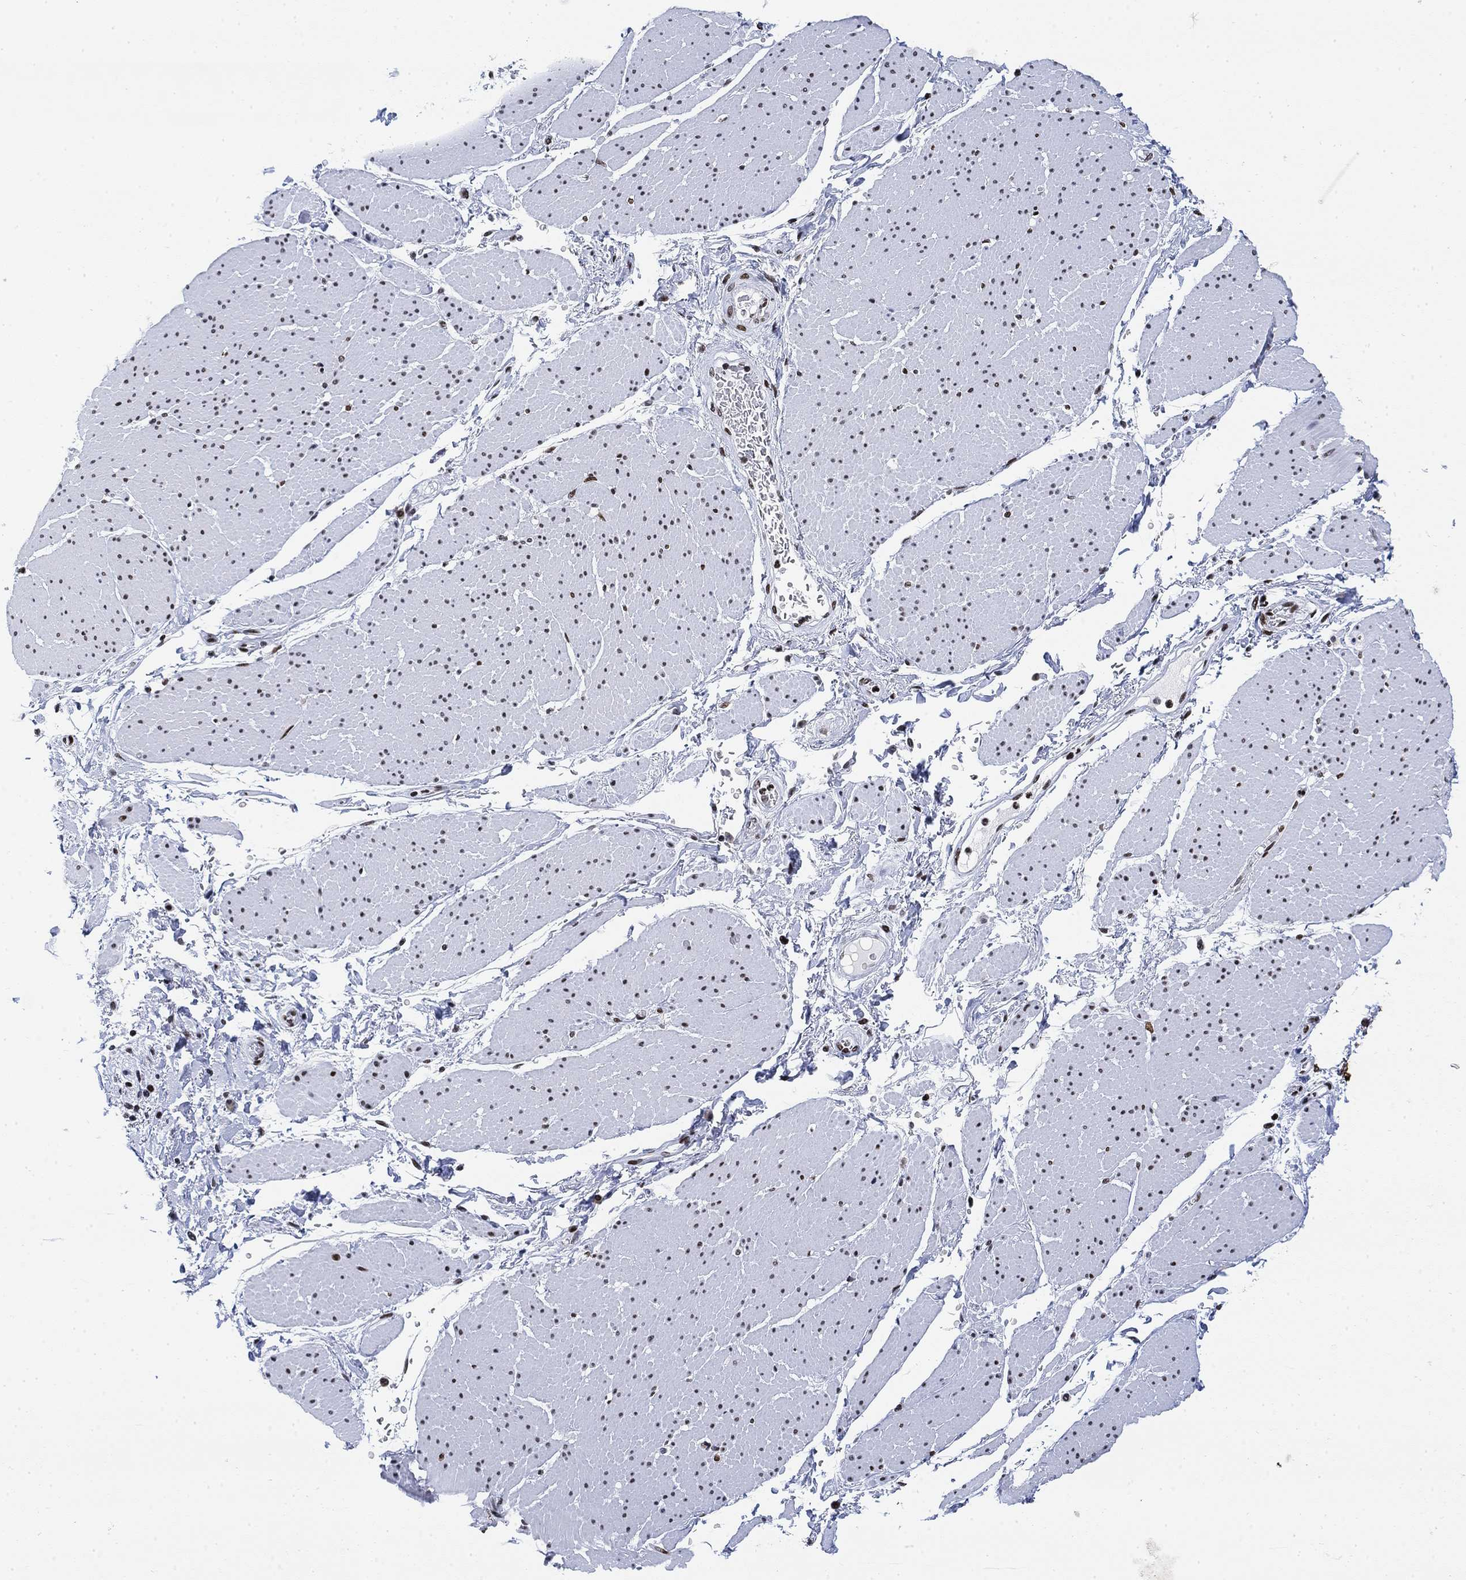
{"staining": {"intensity": "moderate", "quantity": "25%-75%", "location": "nuclear"}, "tissue": "smooth muscle", "cell_type": "Smooth muscle cells", "image_type": "normal", "snomed": [{"axis": "morphology", "description": "Normal tissue, NOS"}, {"axis": "topography", "description": "Smooth muscle"}, {"axis": "topography", "description": "Anal"}], "caption": "Moderate nuclear expression for a protein is seen in about 25%-75% of smooth muscle cells of benign smooth muscle using immunohistochemistry.", "gene": "H1", "patient": {"sex": "male", "age": 83}}